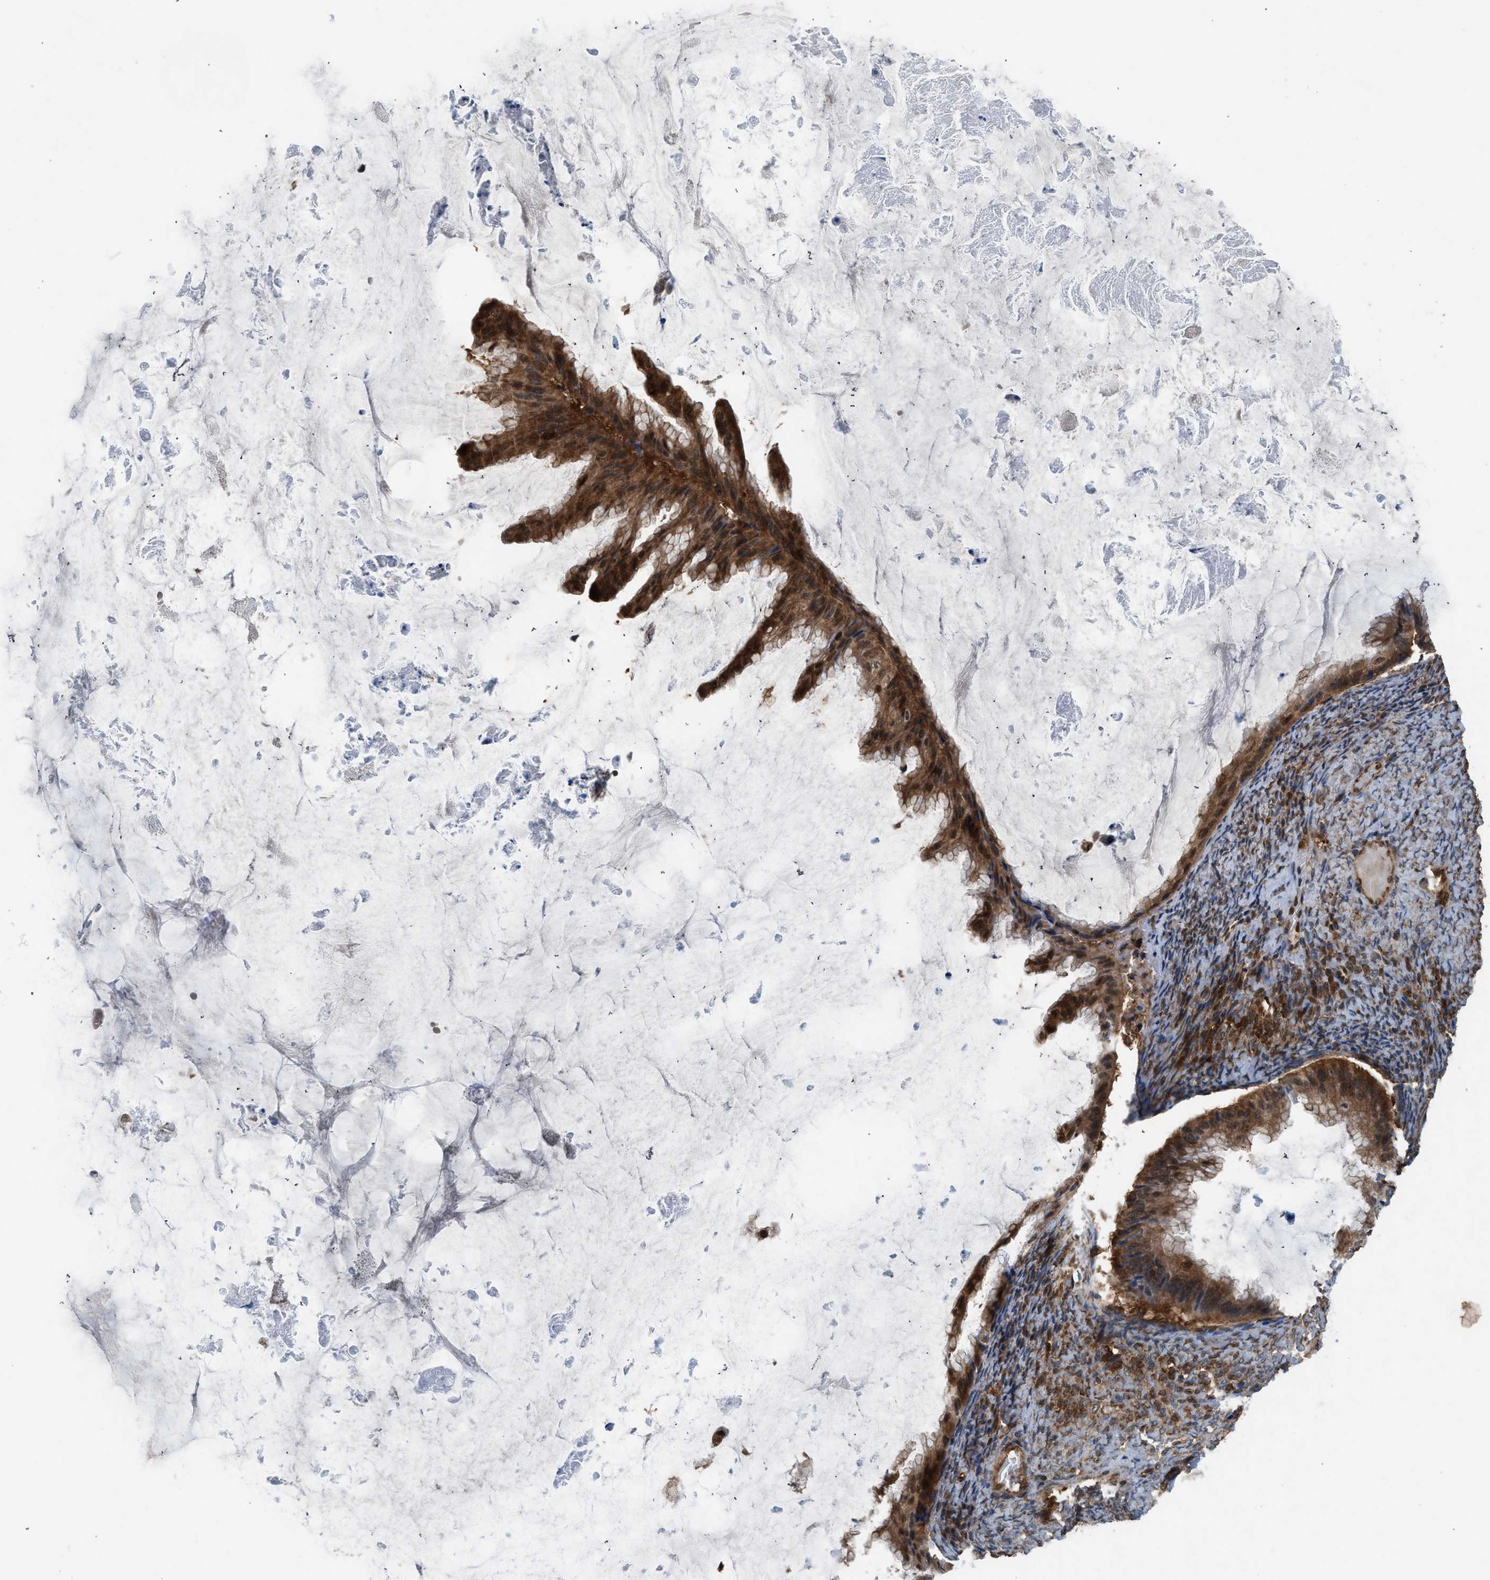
{"staining": {"intensity": "strong", "quantity": ">75%", "location": "cytoplasmic/membranous"}, "tissue": "ovarian cancer", "cell_type": "Tumor cells", "image_type": "cancer", "snomed": [{"axis": "morphology", "description": "Cystadenocarcinoma, mucinous, NOS"}, {"axis": "topography", "description": "Ovary"}], "caption": "This is a micrograph of immunohistochemistry staining of mucinous cystadenocarcinoma (ovarian), which shows strong expression in the cytoplasmic/membranous of tumor cells.", "gene": "OXSR1", "patient": {"sex": "female", "age": 61}}